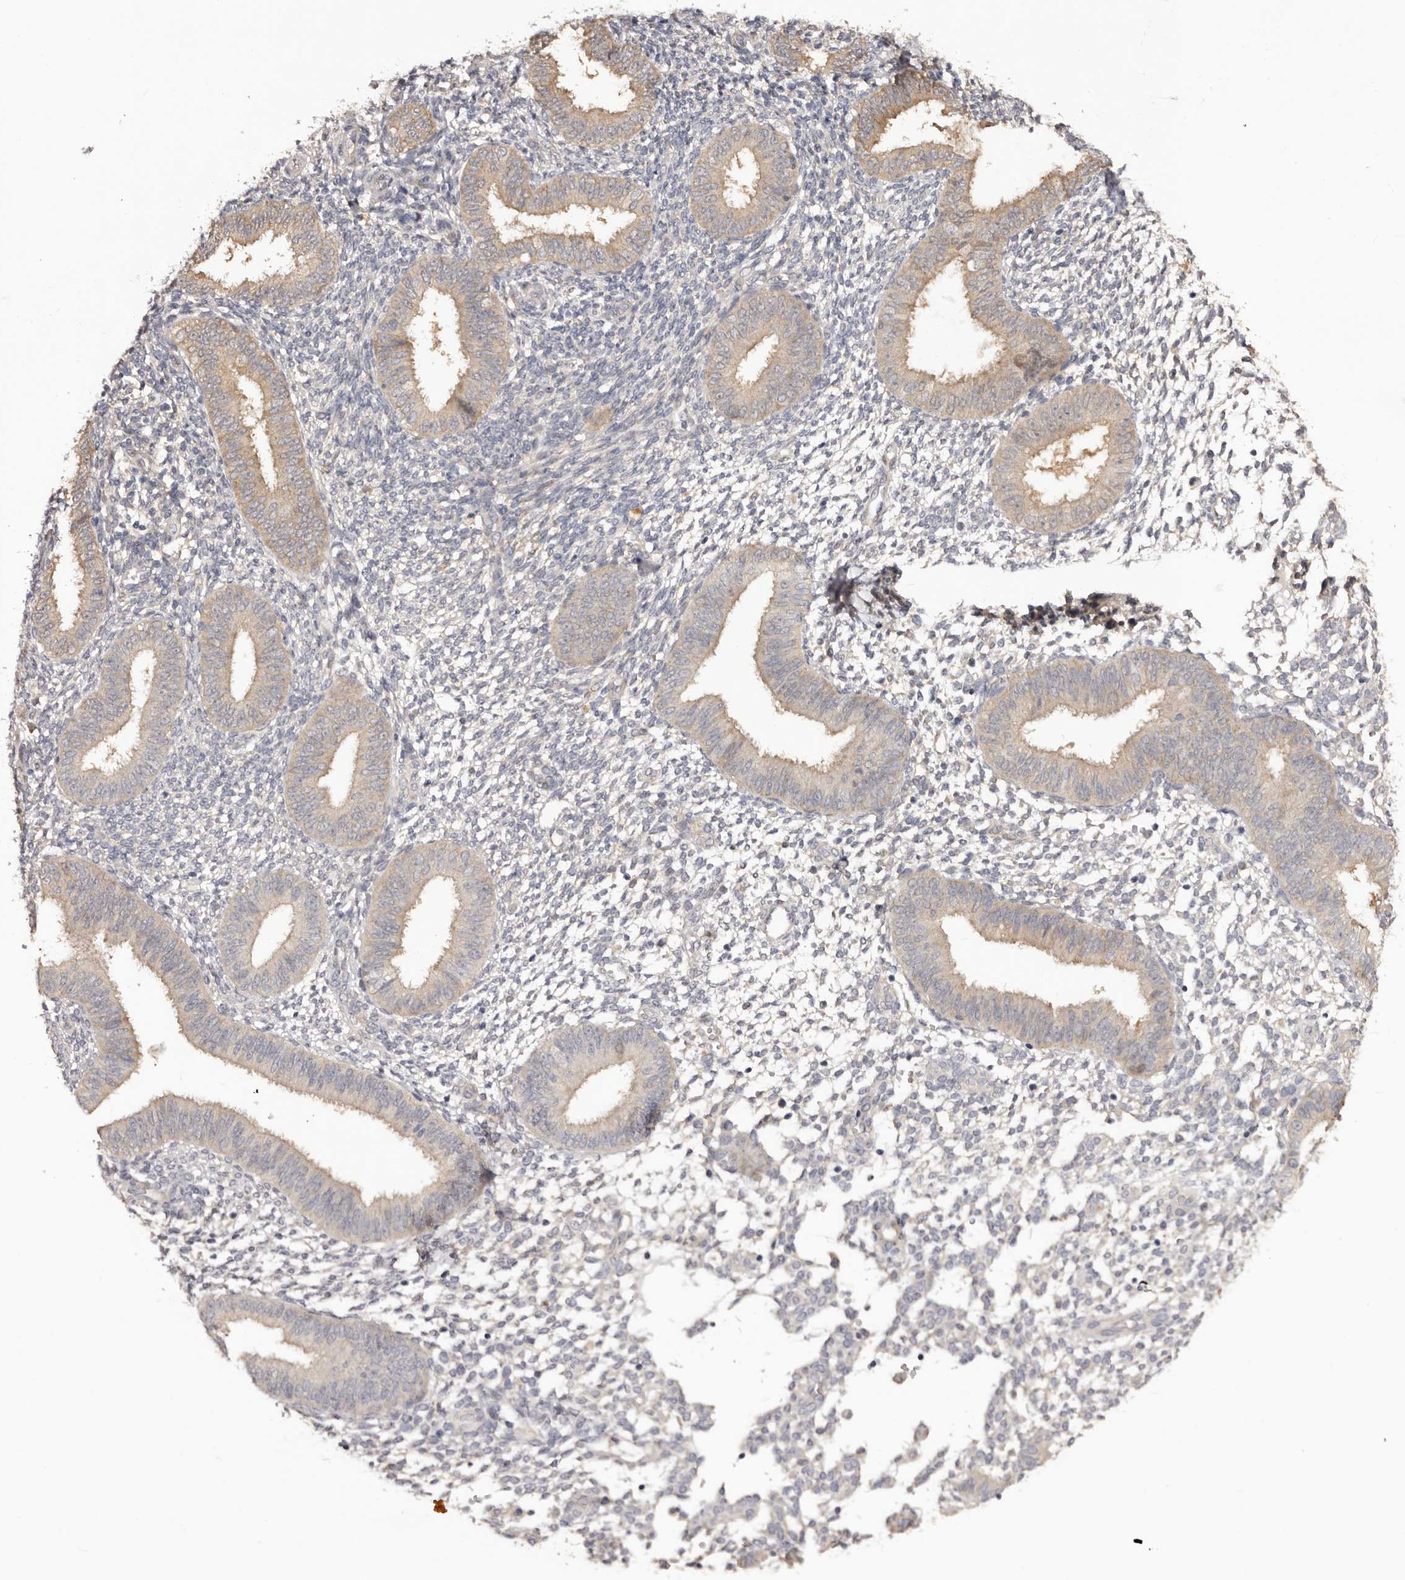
{"staining": {"intensity": "negative", "quantity": "none", "location": "none"}, "tissue": "endometrium", "cell_type": "Cells in endometrial stroma", "image_type": "normal", "snomed": [{"axis": "morphology", "description": "Normal tissue, NOS"}, {"axis": "topography", "description": "Uterus"}, {"axis": "topography", "description": "Endometrium"}], "caption": "A high-resolution photomicrograph shows immunohistochemistry staining of benign endometrium, which demonstrates no significant staining in cells in endometrial stroma.", "gene": "KCNJ8", "patient": {"sex": "female", "age": 48}}